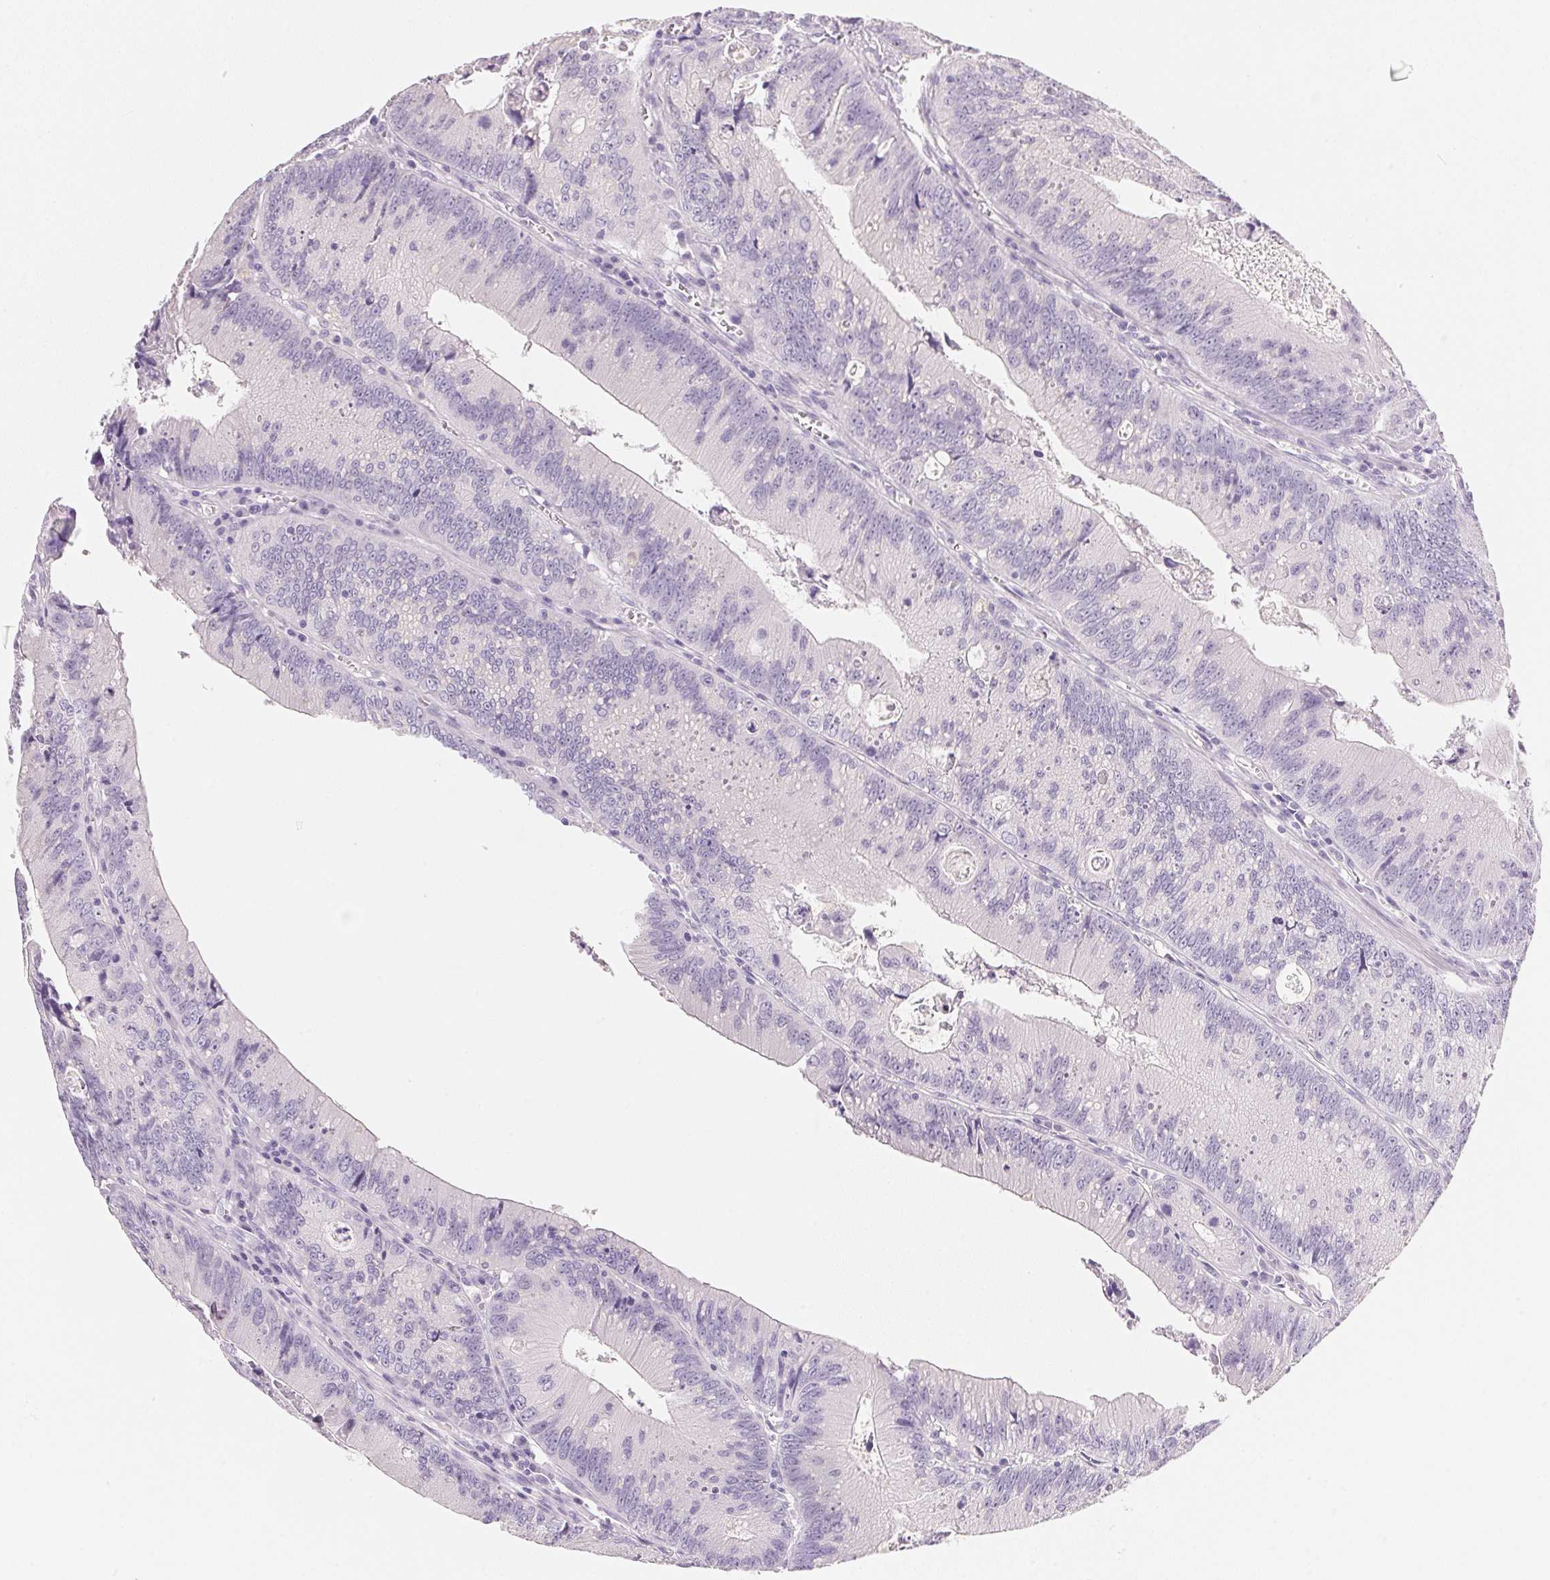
{"staining": {"intensity": "negative", "quantity": "none", "location": "none"}, "tissue": "colorectal cancer", "cell_type": "Tumor cells", "image_type": "cancer", "snomed": [{"axis": "morphology", "description": "Adenocarcinoma, NOS"}, {"axis": "topography", "description": "Rectum"}], "caption": "Immunohistochemistry (IHC) of colorectal cancer (adenocarcinoma) demonstrates no positivity in tumor cells. Brightfield microscopy of IHC stained with DAB (3,3'-diaminobenzidine) (brown) and hematoxylin (blue), captured at high magnification.", "gene": "ACP3", "patient": {"sex": "female", "age": 81}}